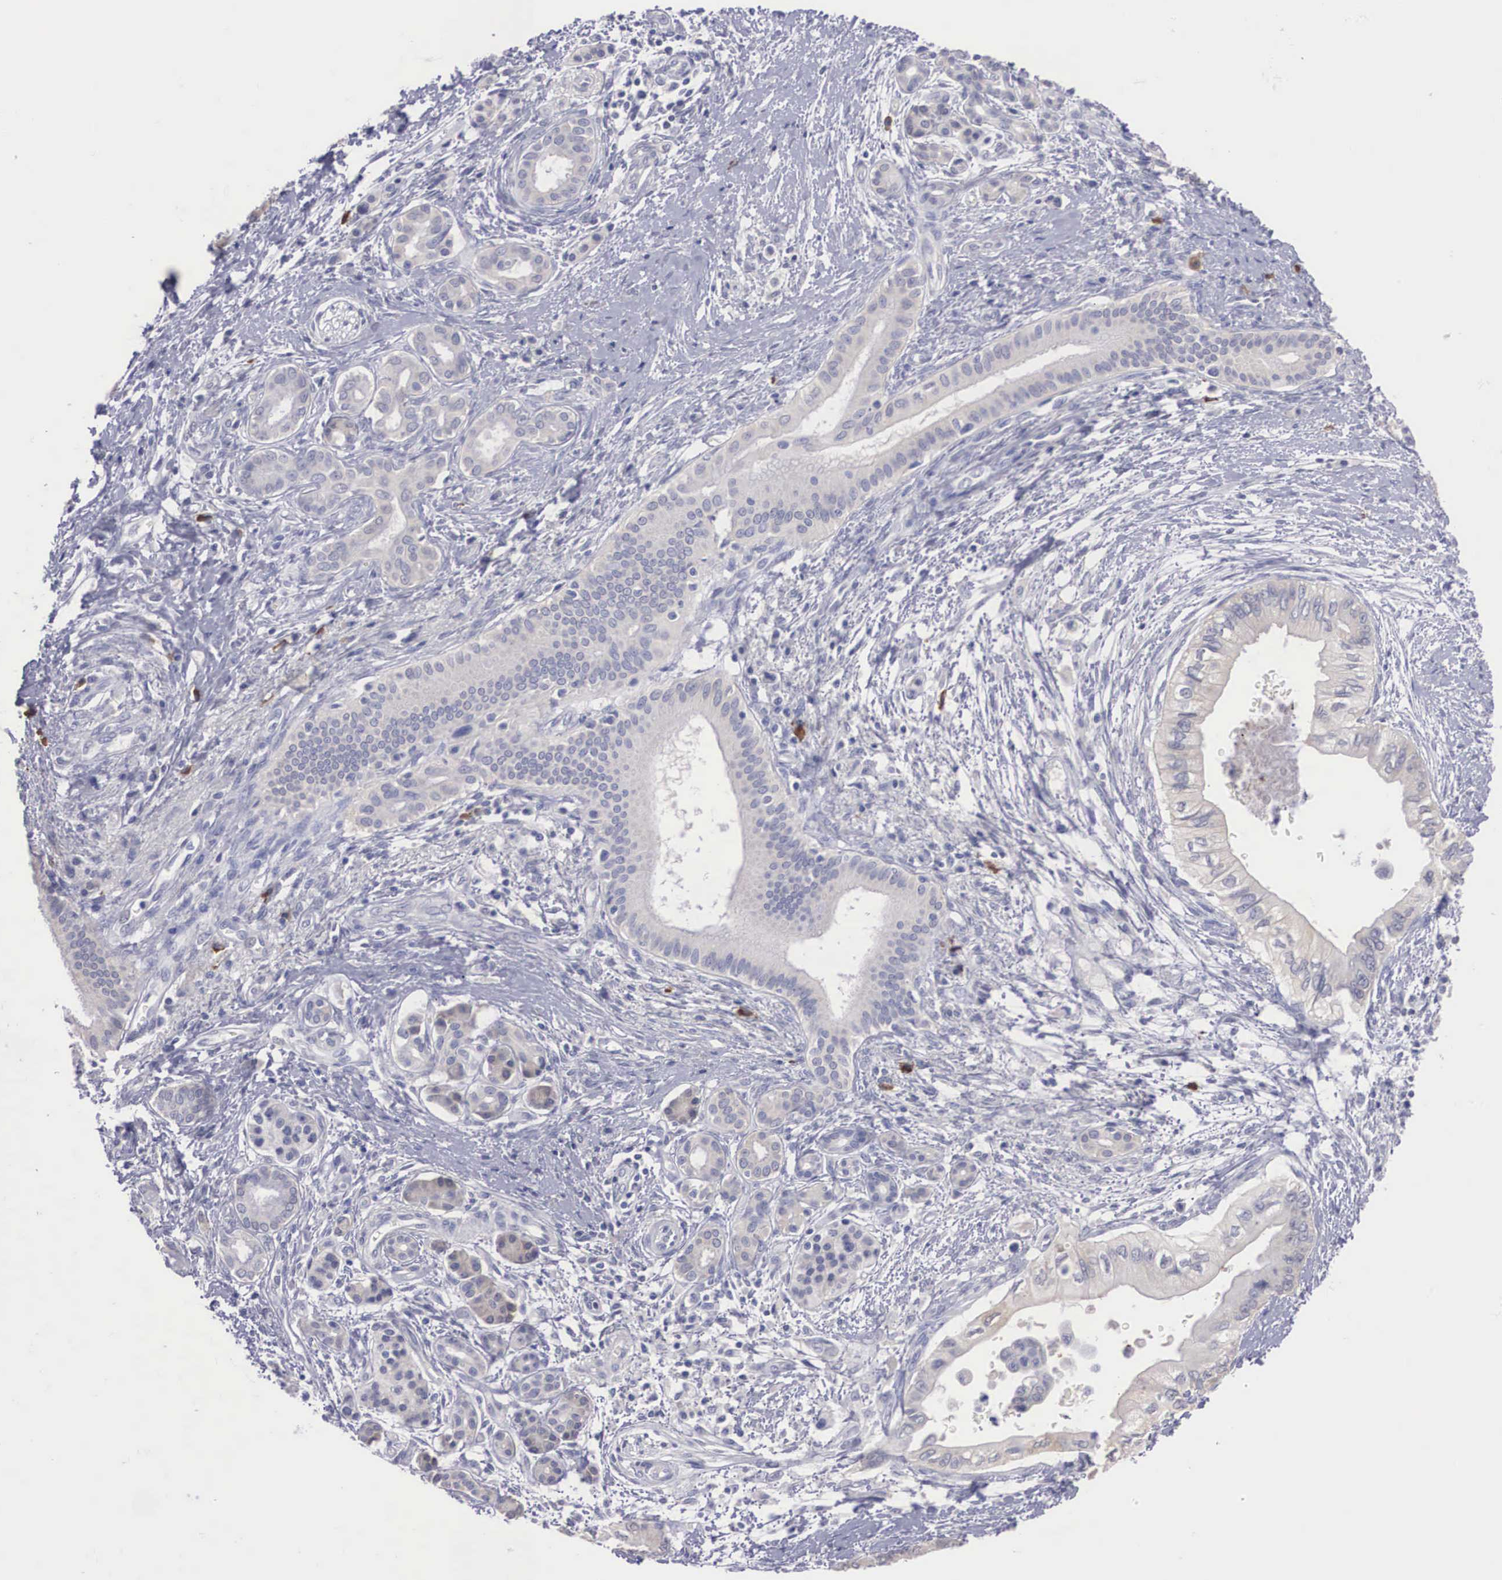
{"staining": {"intensity": "weak", "quantity": "<25%", "location": "cytoplasmic/membranous"}, "tissue": "pancreatic cancer", "cell_type": "Tumor cells", "image_type": "cancer", "snomed": [{"axis": "morphology", "description": "Adenocarcinoma, NOS"}, {"axis": "topography", "description": "Pancreas"}], "caption": "Pancreatic adenocarcinoma was stained to show a protein in brown. There is no significant staining in tumor cells.", "gene": "REPS2", "patient": {"sex": "female", "age": 66}}